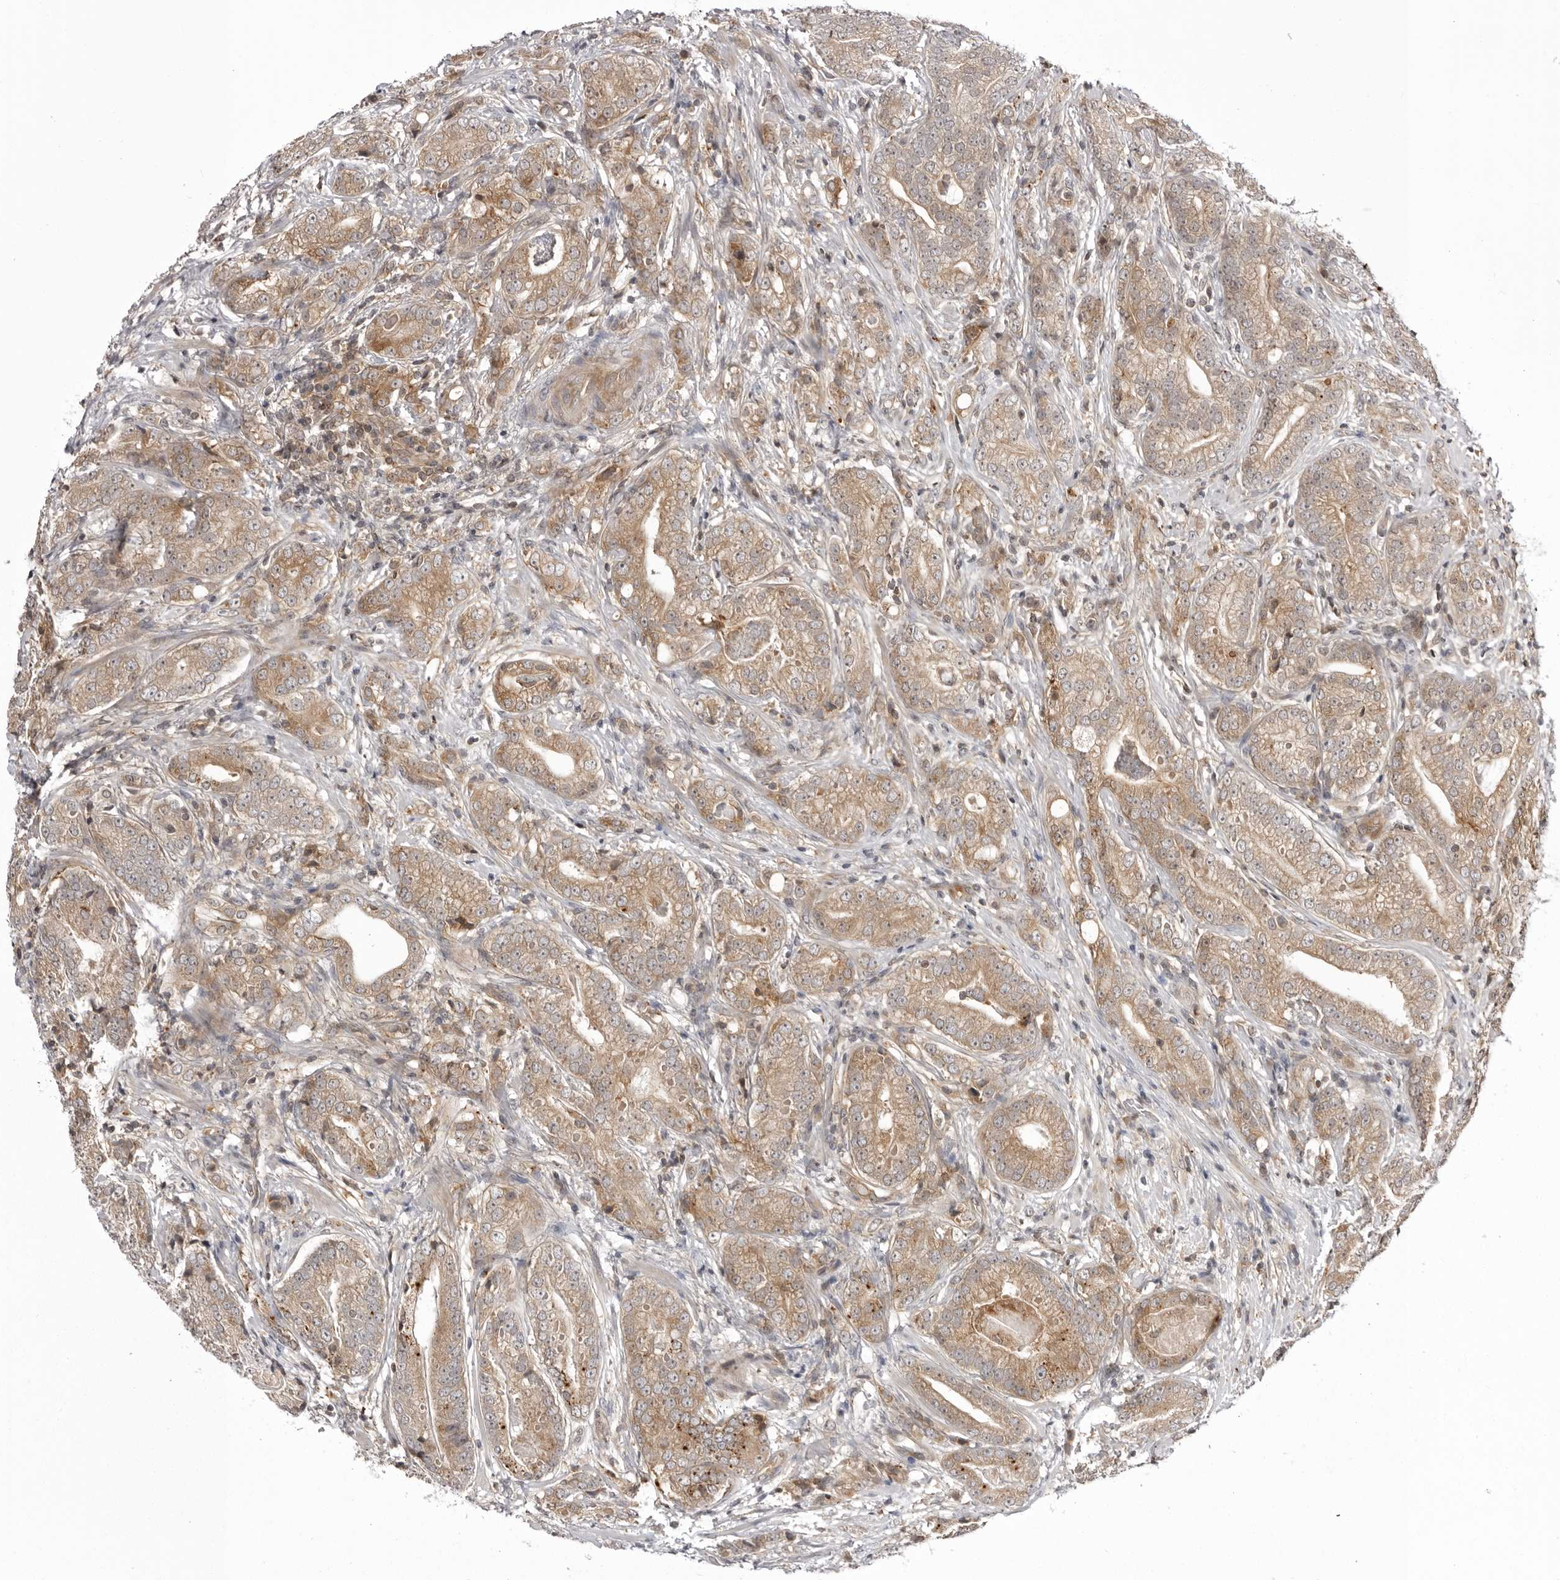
{"staining": {"intensity": "moderate", "quantity": ">75%", "location": "cytoplasmic/membranous"}, "tissue": "prostate cancer", "cell_type": "Tumor cells", "image_type": "cancer", "snomed": [{"axis": "morphology", "description": "Adenocarcinoma, High grade"}, {"axis": "topography", "description": "Prostate"}], "caption": "Prostate high-grade adenocarcinoma stained for a protein (brown) reveals moderate cytoplasmic/membranous positive staining in about >75% of tumor cells.", "gene": "USP43", "patient": {"sex": "male", "age": 57}}